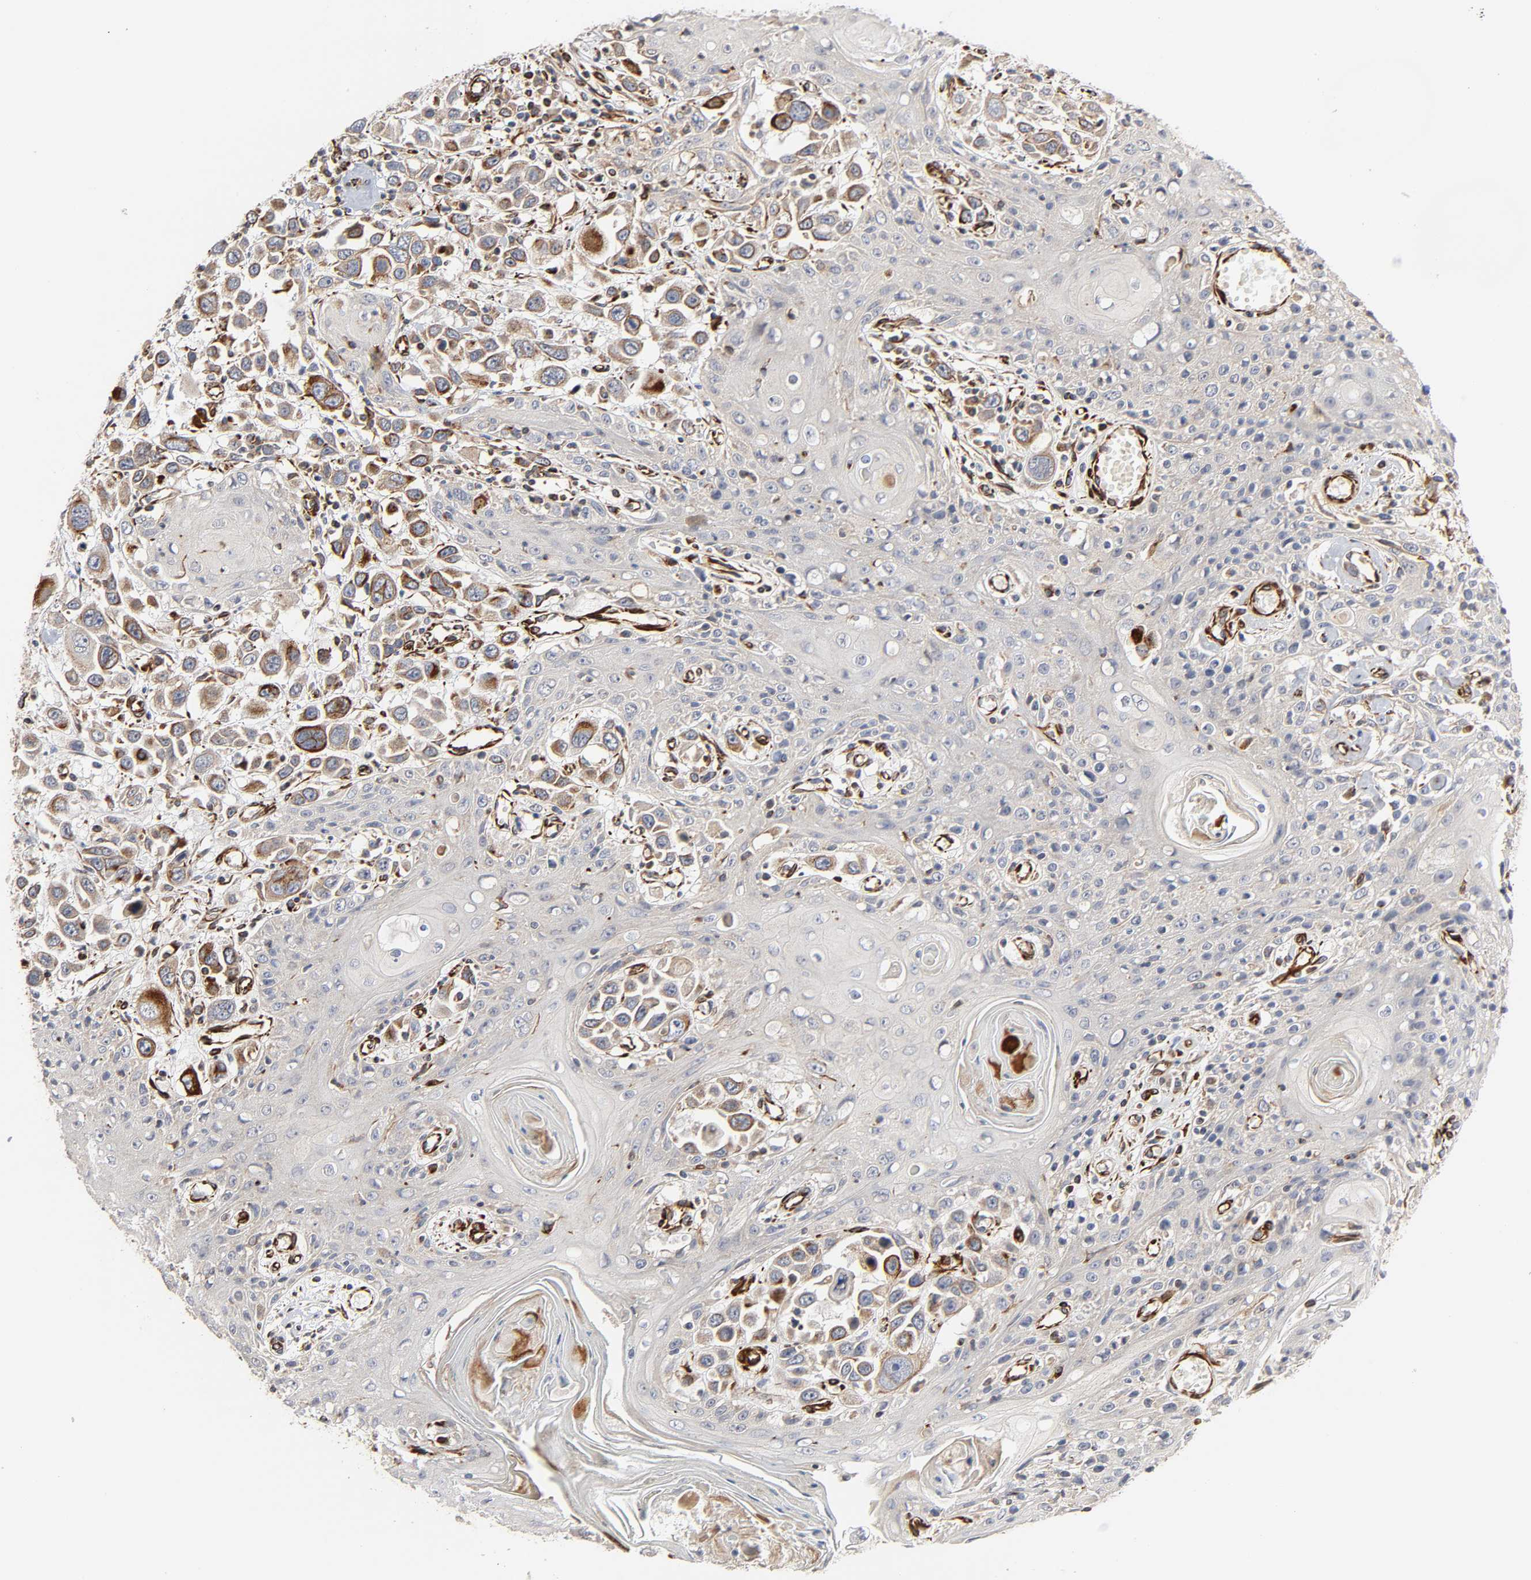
{"staining": {"intensity": "moderate", "quantity": "25%-75%", "location": "cytoplasmic/membranous"}, "tissue": "head and neck cancer", "cell_type": "Tumor cells", "image_type": "cancer", "snomed": [{"axis": "morphology", "description": "Squamous cell carcinoma, NOS"}, {"axis": "topography", "description": "Oral tissue"}, {"axis": "topography", "description": "Head-Neck"}], "caption": "A high-resolution histopathology image shows immunohistochemistry staining of head and neck squamous cell carcinoma, which displays moderate cytoplasmic/membranous positivity in approximately 25%-75% of tumor cells.", "gene": "FAM118A", "patient": {"sex": "female", "age": 76}}